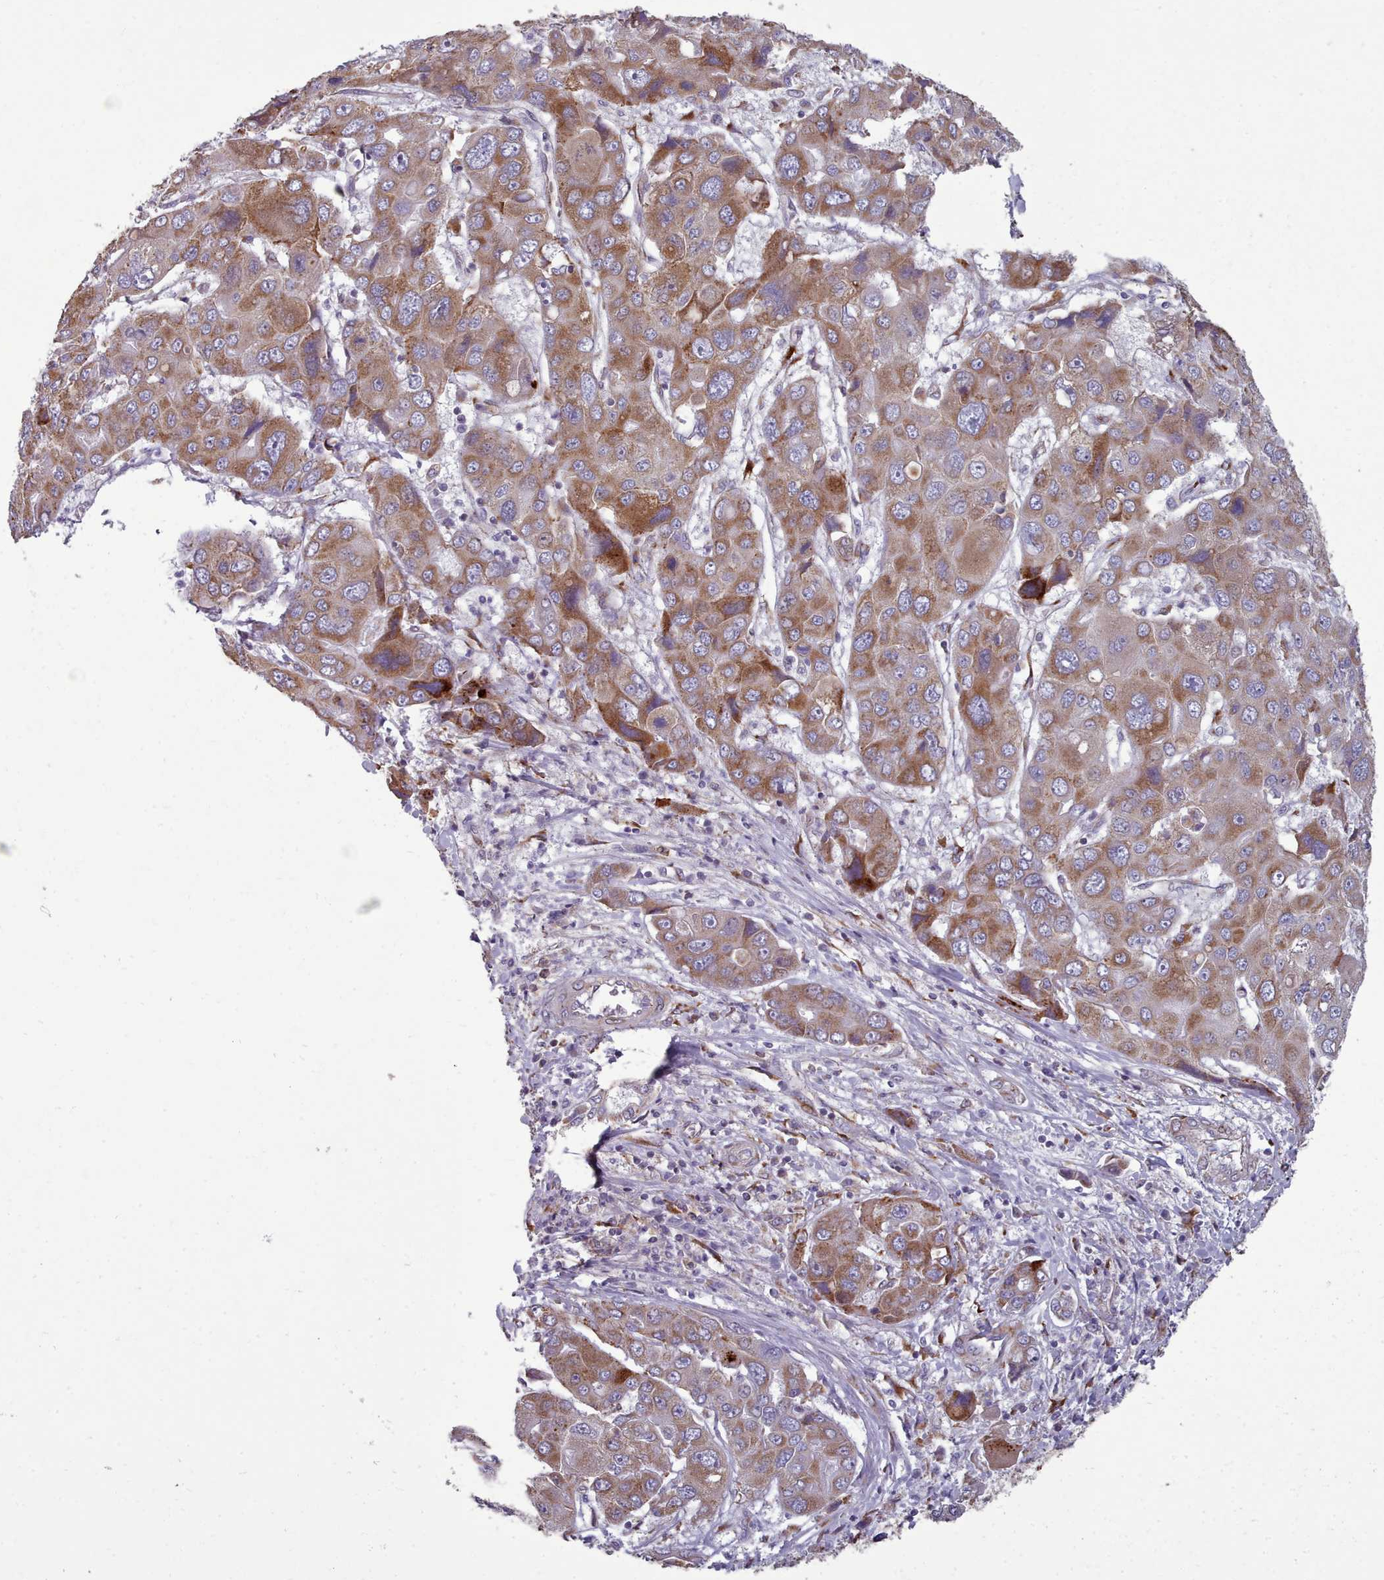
{"staining": {"intensity": "moderate", "quantity": ">75%", "location": "cytoplasmic/membranous"}, "tissue": "liver cancer", "cell_type": "Tumor cells", "image_type": "cancer", "snomed": [{"axis": "morphology", "description": "Cholangiocarcinoma"}, {"axis": "topography", "description": "Liver"}], "caption": "Immunohistochemistry (IHC) (DAB) staining of human cholangiocarcinoma (liver) reveals moderate cytoplasmic/membranous protein positivity in about >75% of tumor cells. Using DAB (3,3'-diaminobenzidine) (brown) and hematoxylin (blue) stains, captured at high magnification using brightfield microscopy.", "gene": "FKBP10", "patient": {"sex": "male", "age": 67}}